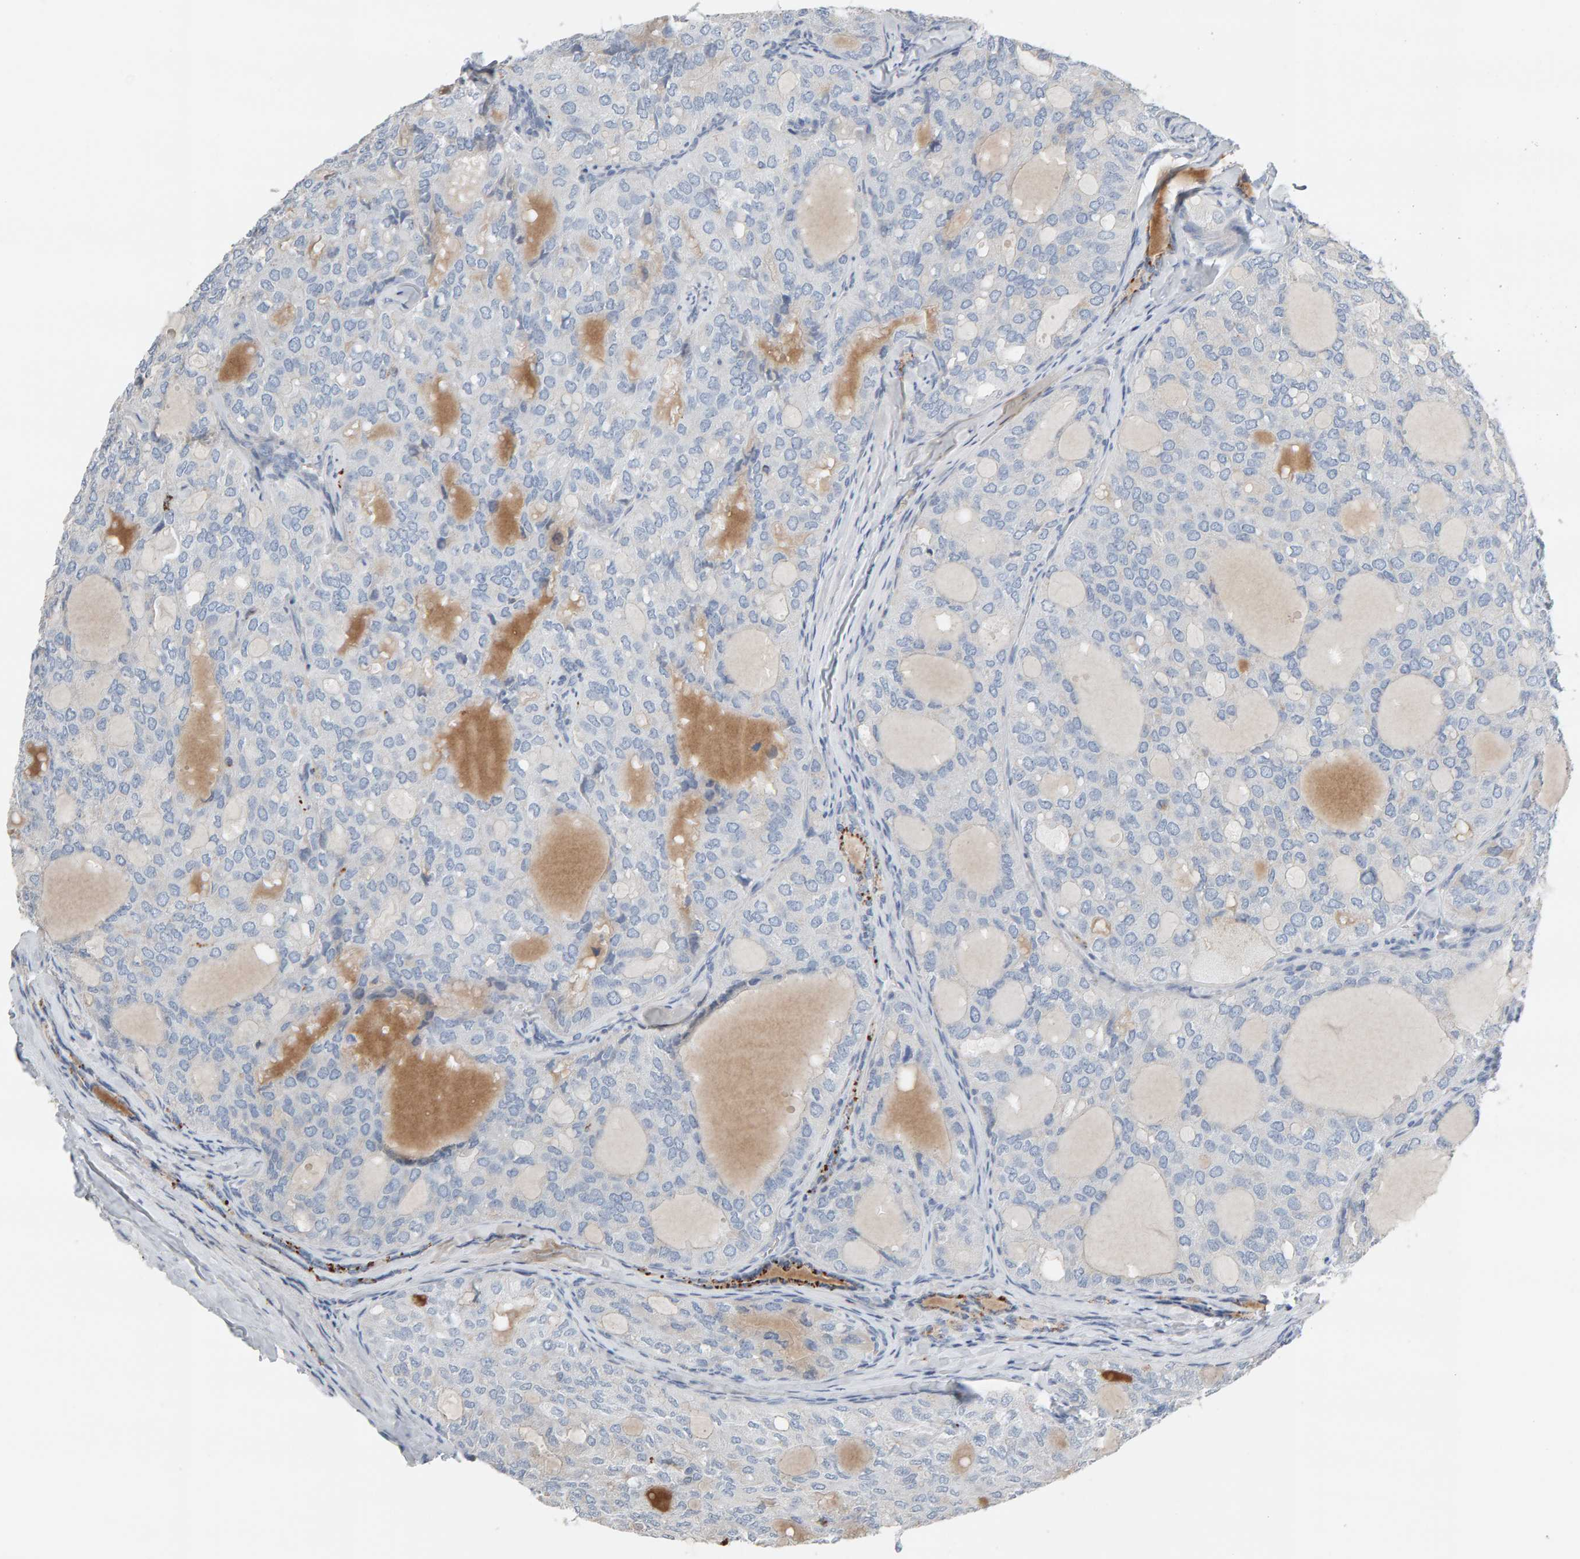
{"staining": {"intensity": "negative", "quantity": "none", "location": "none"}, "tissue": "thyroid cancer", "cell_type": "Tumor cells", "image_type": "cancer", "snomed": [{"axis": "morphology", "description": "Follicular adenoma carcinoma, NOS"}, {"axis": "topography", "description": "Thyroid gland"}], "caption": "Immunohistochemistry (IHC) photomicrograph of neoplastic tissue: human thyroid cancer stained with DAB (3,3'-diaminobenzidine) reveals no significant protein expression in tumor cells. The staining is performed using DAB brown chromogen with nuclei counter-stained in using hematoxylin.", "gene": "IPPK", "patient": {"sex": "male", "age": 75}}